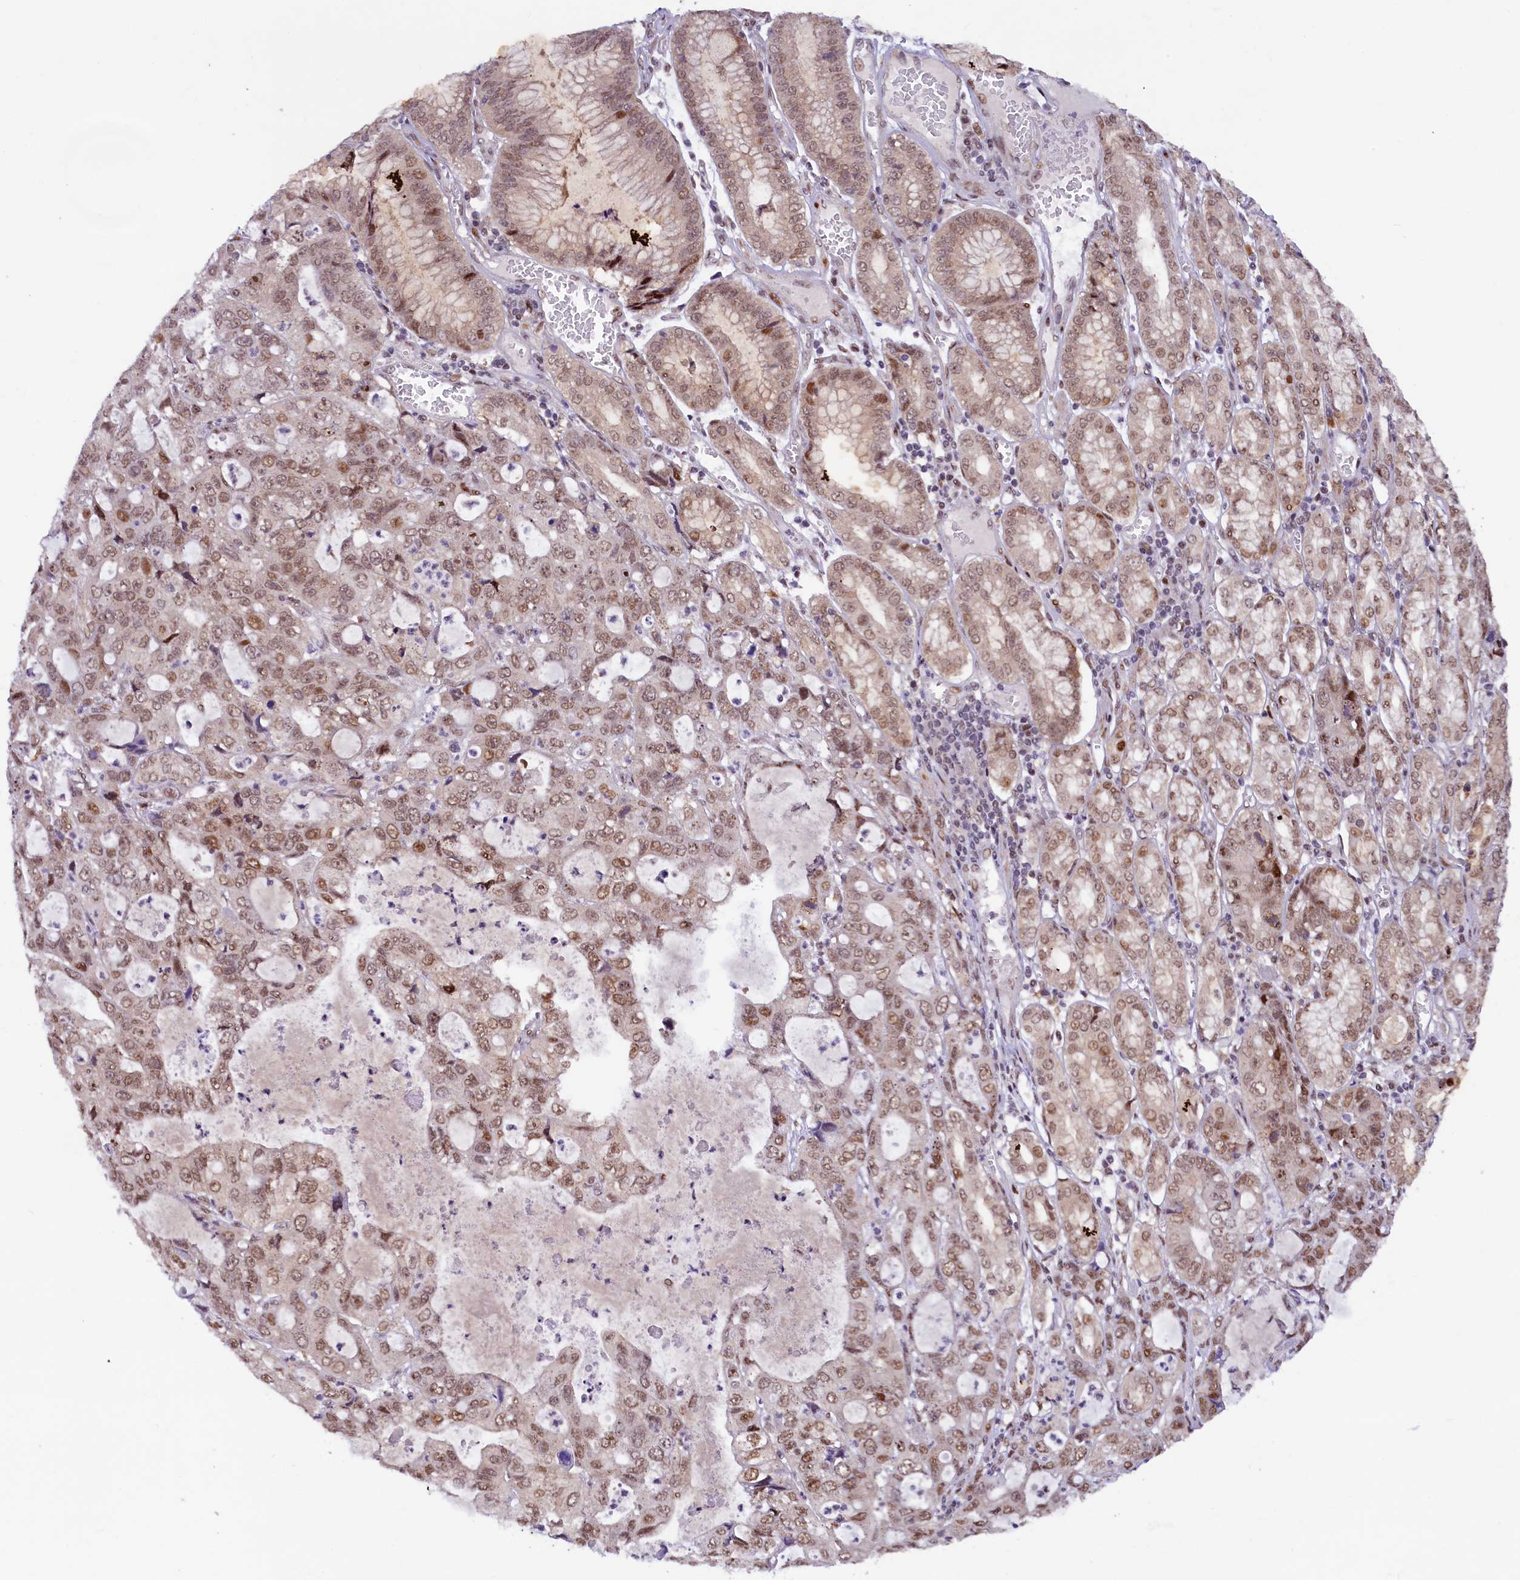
{"staining": {"intensity": "moderate", "quantity": ">75%", "location": "nuclear"}, "tissue": "stomach cancer", "cell_type": "Tumor cells", "image_type": "cancer", "snomed": [{"axis": "morphology", "description": "Adenocarcinoma, NOS"}, {"axis": "topography", "description": "Stomach, upper"}], "caption": "Tumor cells reveal medium levels of moderate nuclear staining in approximately >75% of cells in human stomach adenocarcinoma. Immunohistochemistry stains the protein of interest in brown and the nuclei are stained blue.", "gene": "ANKS3", "patient": {"sex": "female", "age": 52}}